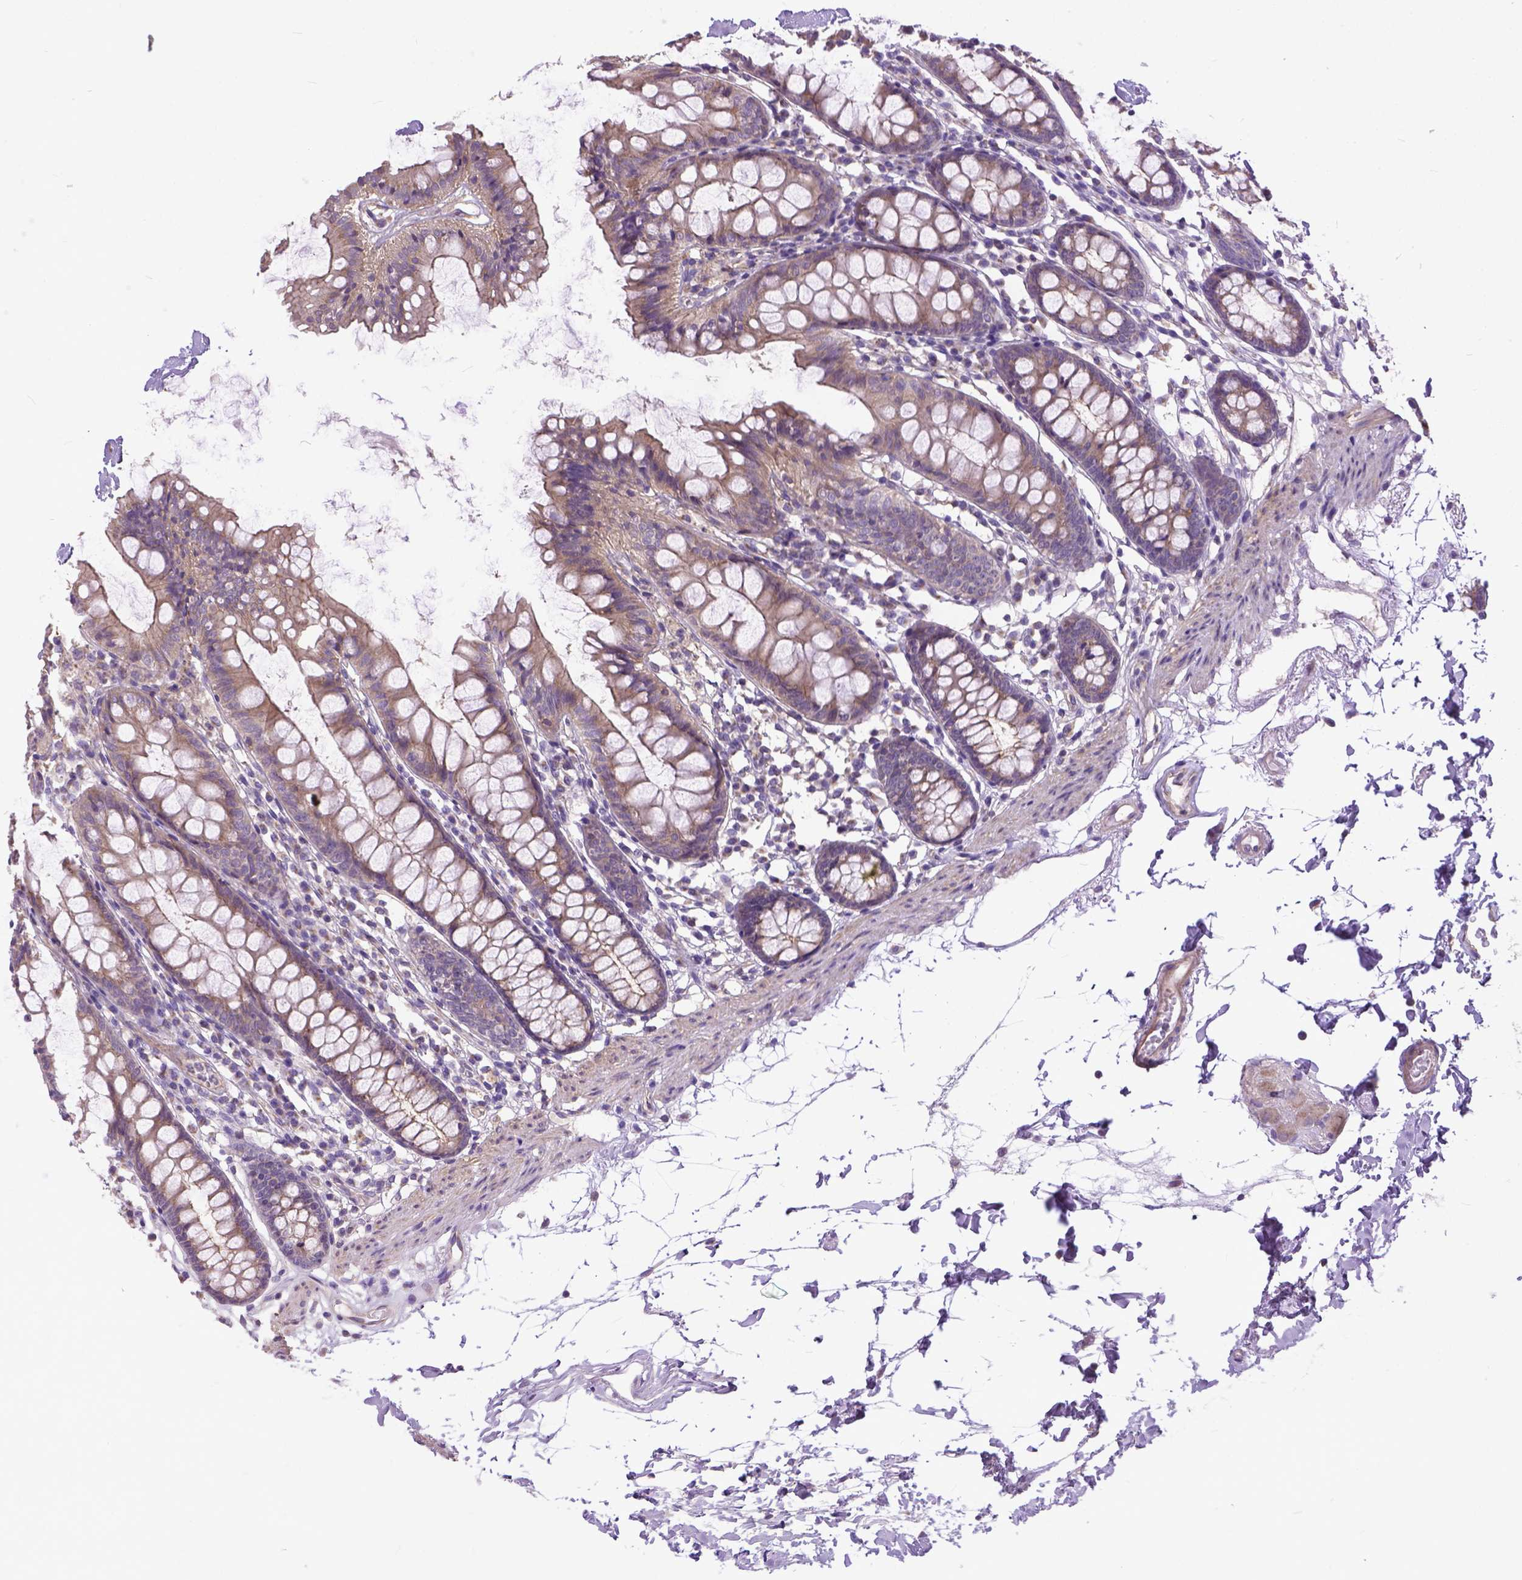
{"staining": {"intensity": "weak", "quantity": ">75%", "location": "cytoplasmic/membranous"}, "tissue": "colon", "cell_type": "Endothelial cells", "image_type": "normal", "snomed": [{"axis": "morphology", "description": "Normal tissue, NOS"}, {"axis": "topography", "description": "Colon"}], "caption": "IHC micrograph of unremarkable colon: colon stained using immunohistochemistry demonstrates low levels of weak protein expression localized specifically in the cytoplasmic/membranous of endothelial cells, appearing as a cytoplasmic/membranous brown color.", "gene": "BANF2", "patient": {"sex": "female", "age": 84}}